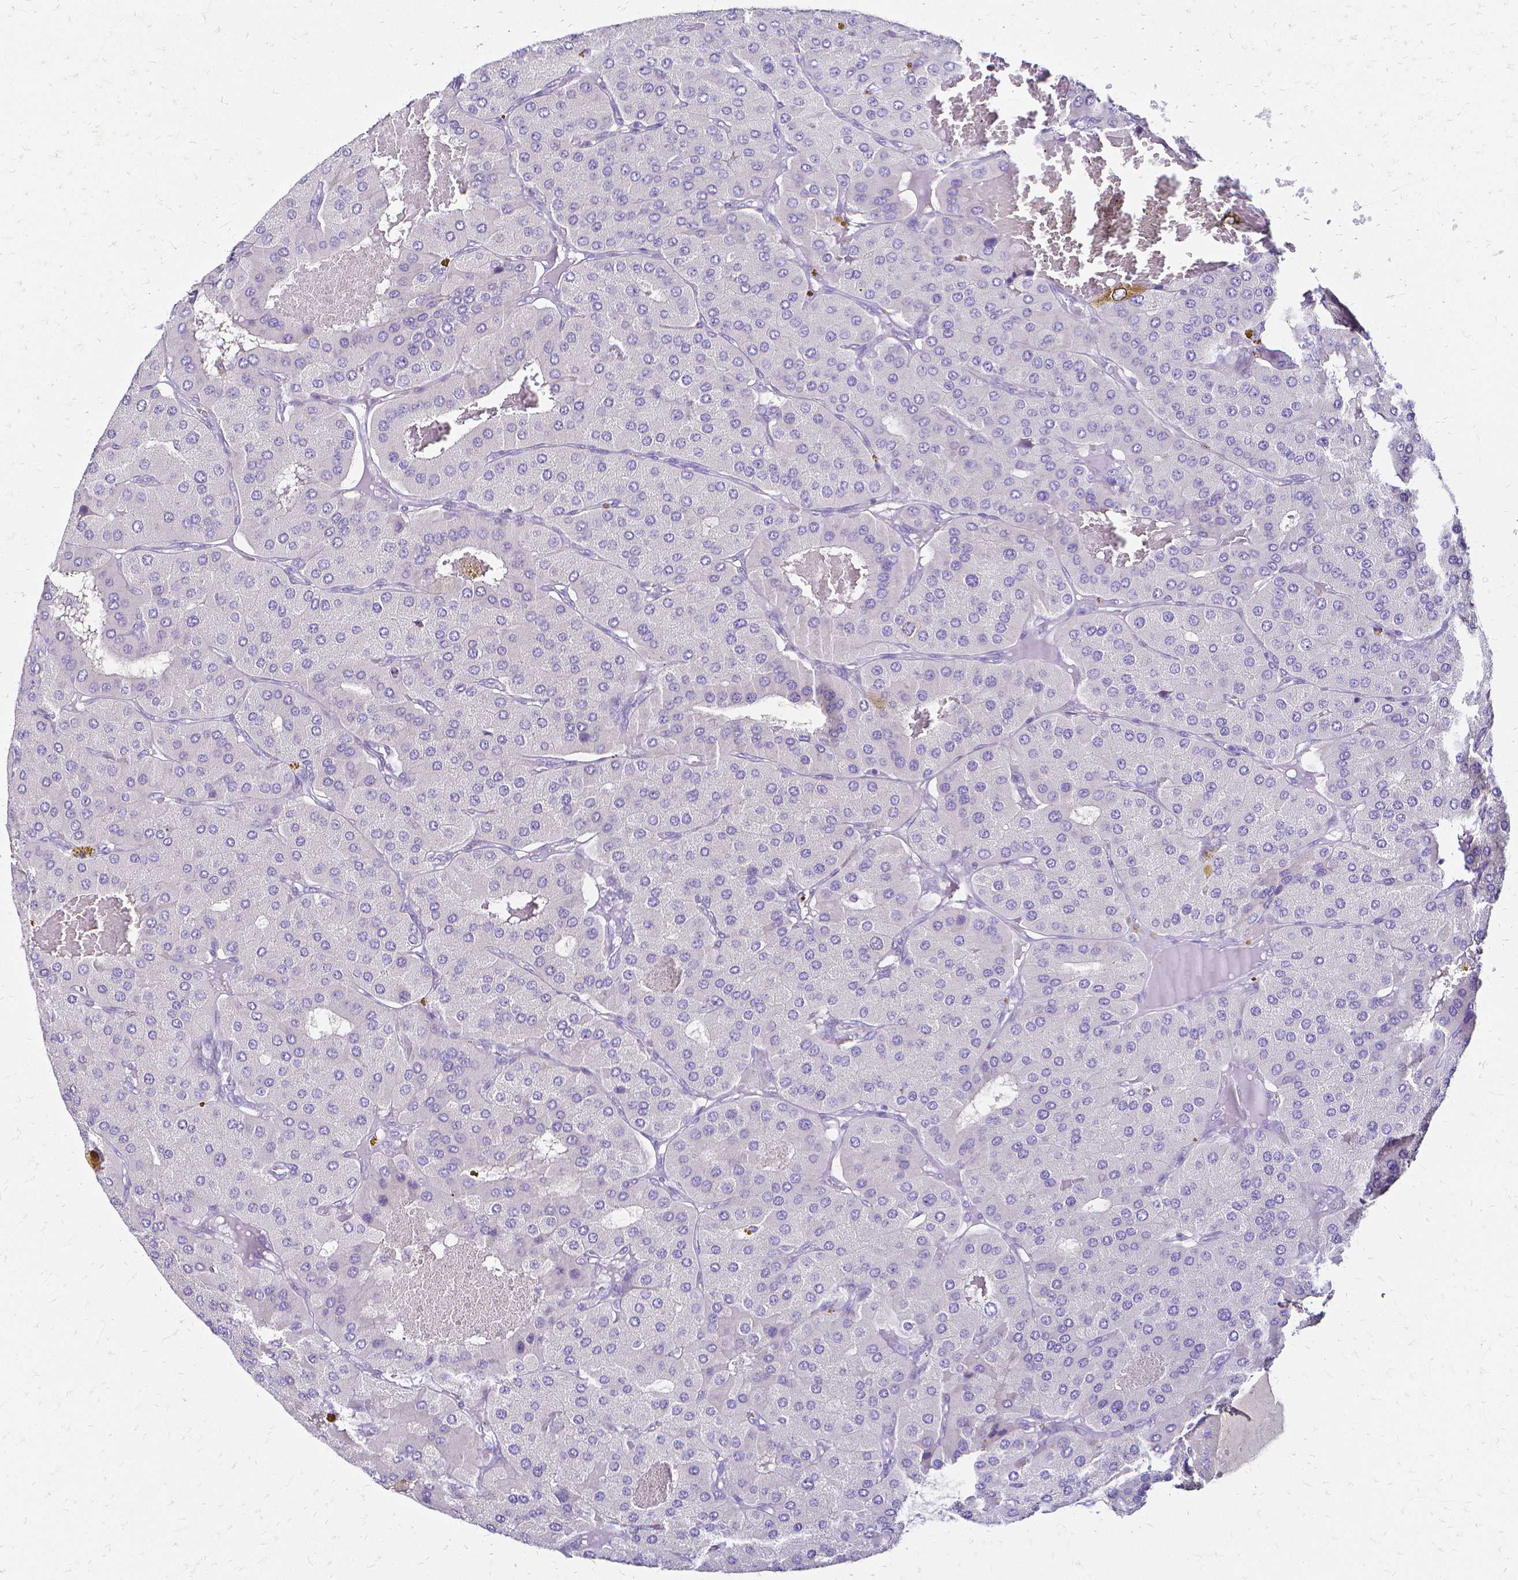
{"staining": {"intensity": "negative", "quantity": "none", "location": "none"}, "tissue": "parathyroid gland", "cell_type": "Glandular cells", "image_type": "normal", "snomed": [{"axis": "morphology", "description": "Normal tissue, NOS"}, {"axis": "morphology", "description": "Adenoma, NOS"}, {"axis": "topography", "description": "Parathyroid gland"}], "caption": "This is a image of IHC staining of benign parathyroid gland, which shows no expression in glandular cells. The staining is performed using DAB (3,3'-diaminobenzidine) brown chromogen with nuclei counter-stained in using hematoxylin.", "gene": "CCNB1", "patient": {"sex": "female", "age": 86}}